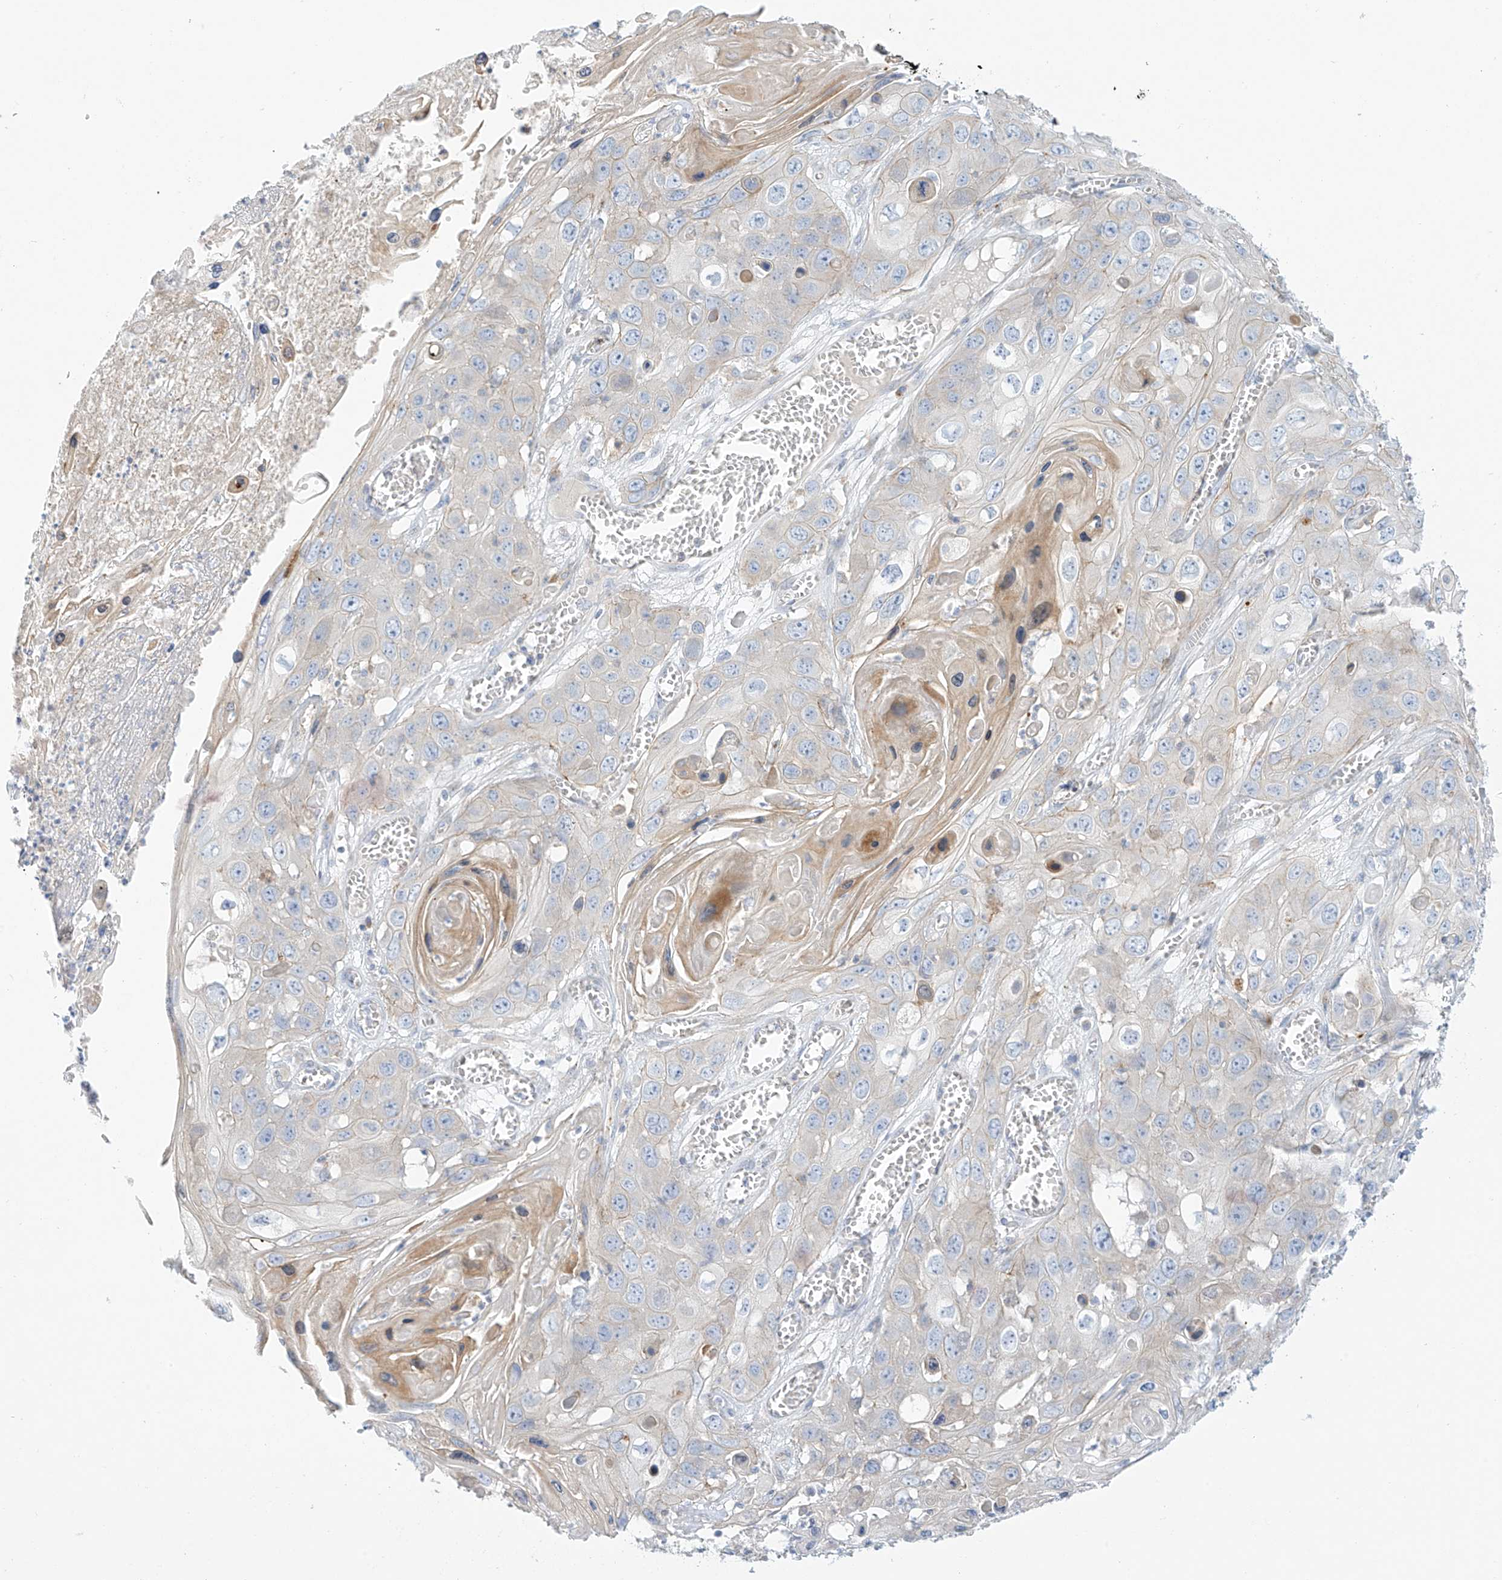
{"staining": {"intensity": "negative", "quantity": "none", "location": "none"}, "tissue": "skin cancer", "cell_type": "Tumor cells", "image_type": "cancer", "snomed": [{"axis": "morphology", "description": "Squamous cell carcinoma, NOS"}, {"axis": "topography", "description": "Skin"}], "caption": "The IHC image has no significant staining in tumor cells of skin cancer tissue.", "gene": "PCYOX1", "patient": {"sex": "male", "age": 55}}